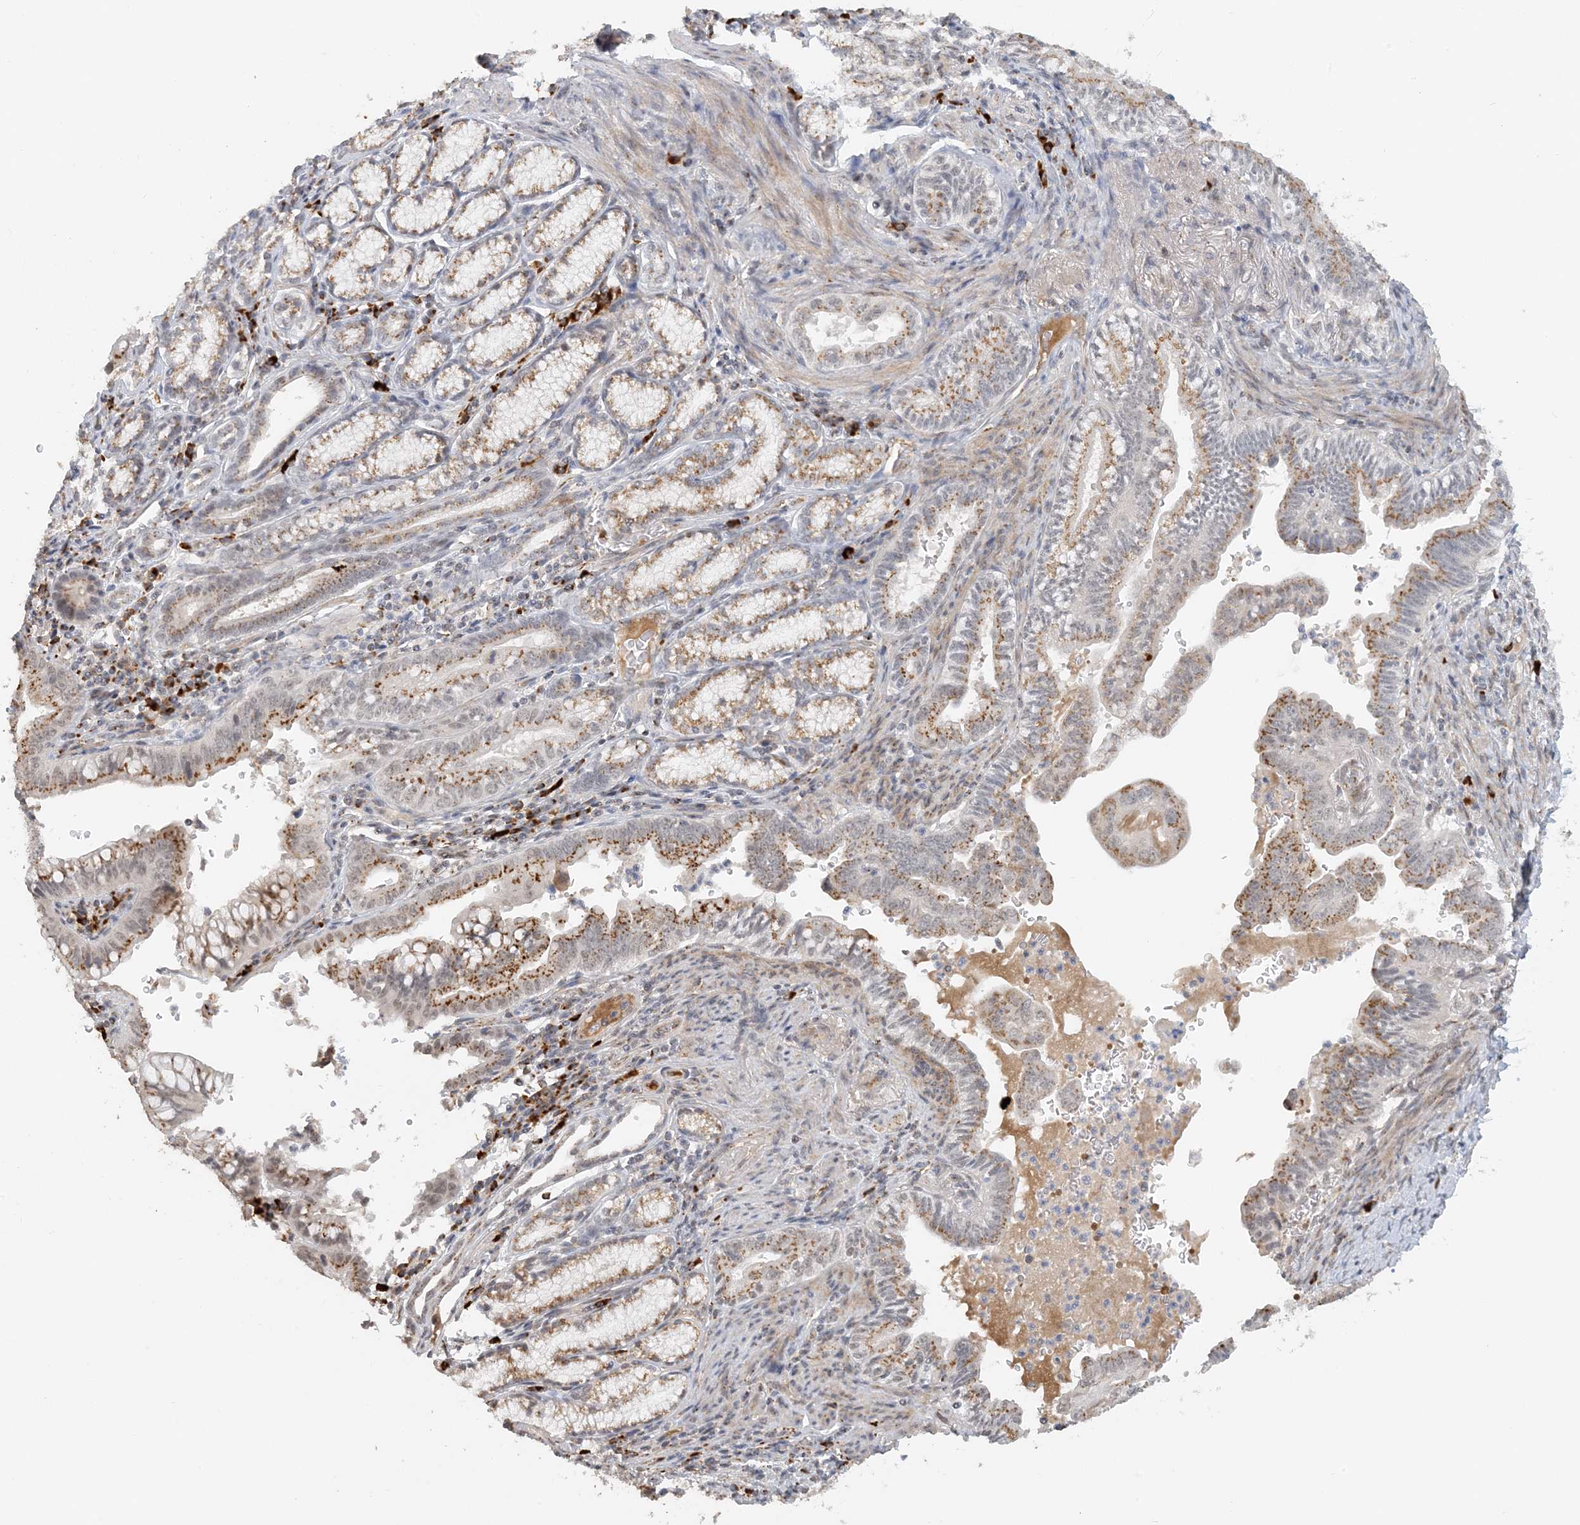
{"staining": {"intensity": "moderate", "quantity": ">75%", "location": "cytoplasmic/membranous"}, "tissue": "pancreatic cancer", "cell_type": "Tumor cells", "image_type": "cancer", "snomed": [{"axis": "morphology", "description": "Adenocarcinoma, NOS"}, {"axis": "topography", "description": "Pancreas"}], "caption": "Moderate cytoplasmic/membranous protein expression is seen in approximately >75% of tumor cells in adenocarcinoma (pancreatic).", "gene": "ZCCHC4", "patient": {"sex": "male", "age": 70}}